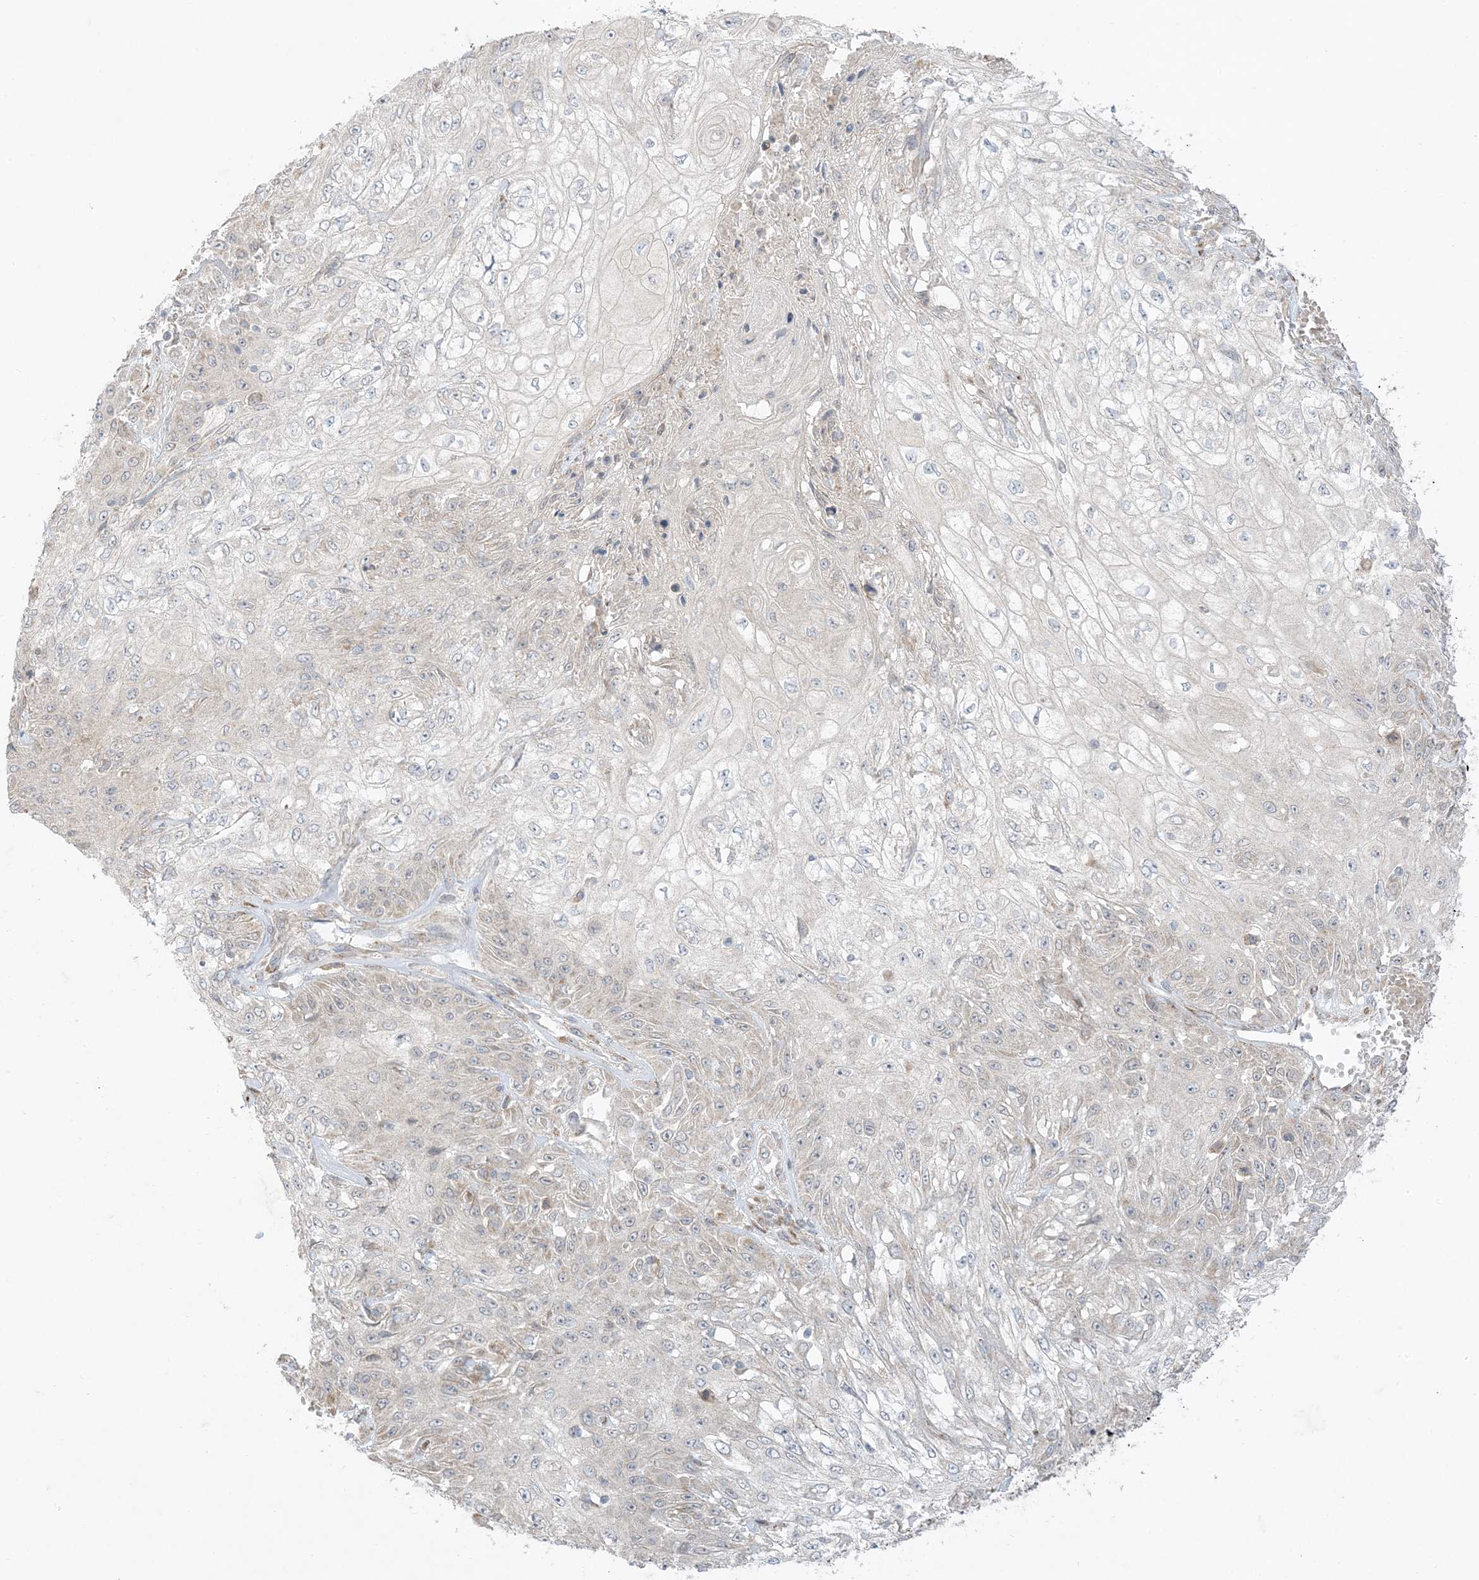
{"staining": {"intensity": "weak", "quantity": "<25%", "location": "cytoplasmic/membranous"}, "tissue": "skin cancer", "cell_type": "Tumor cells", "image_type": "cancer", "snomed": [{"axis": "morphology", "description": "Squamous cell carcinoma, NOS"}, {"axis": "morphology", "description": "Squamous cell carcinoma, metastatic, NOS"}, {"axis": "topography", "description": "Skin"}, {"axis": "topography", "description": "Lymph node"}], "caption": "Histopathology image shows no significant protein positivity in tumor cells of skin cancer (metastatic squamous cell carcinoma). (DAB immunohistochemistry (IHC), high magnification).", "gene": "ODC1", "patient": {"sex": "male", "age": 75}}